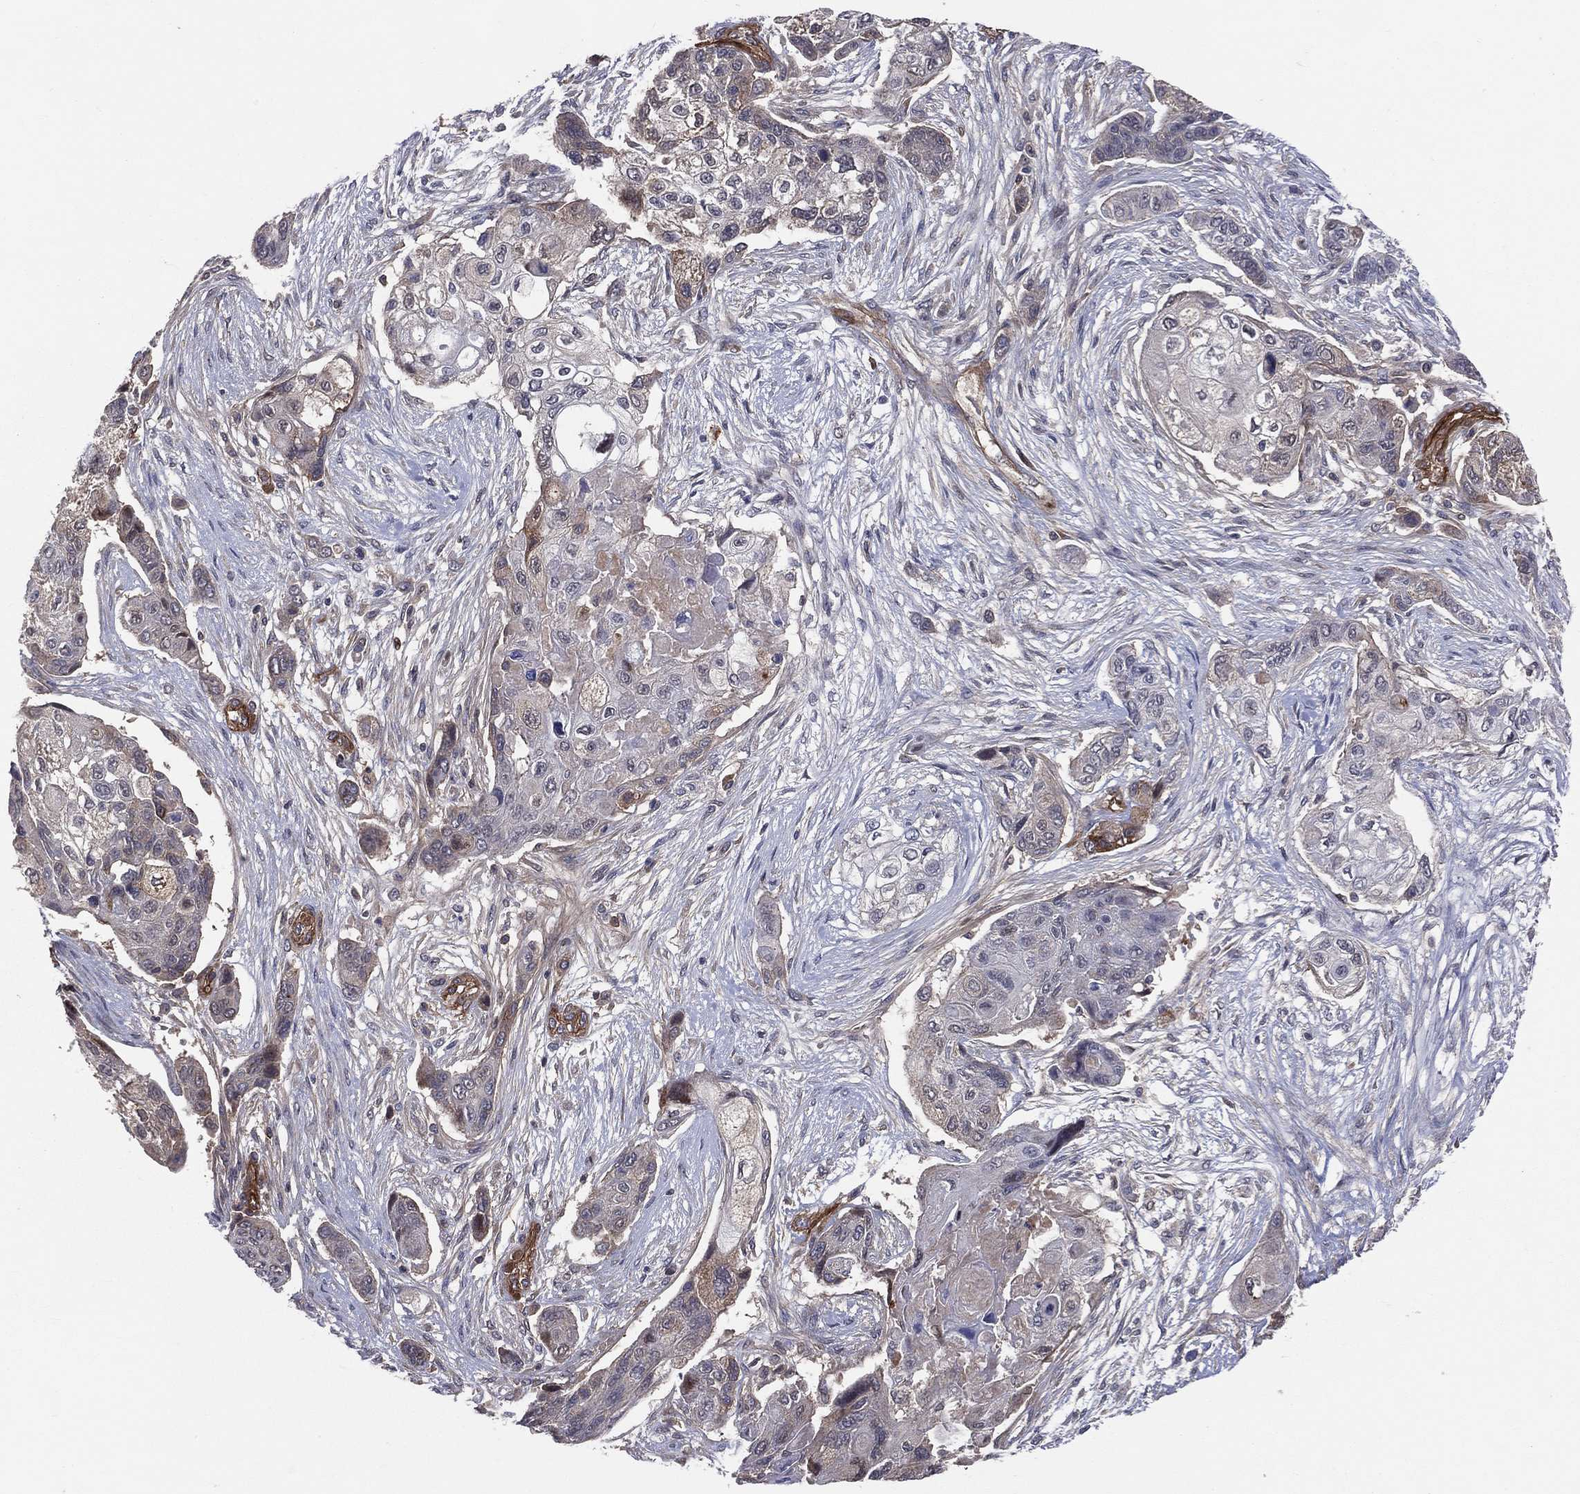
{"staining": {"intensity": "weak", "quantity": "<25%", "location": "cytoplasmic/membranous"}, "tissue": "lung cancer", "cell_type": "Tumor cells", "image_type": "cancer", "snomed": [{"axis": "morphology", "description": "Squamous cell carcinoma, NOS"}, {"axis": "topography", "description": "Lung"}], "caption": "High magnification brightfield microscopy of lung squamous cell carcinoma stained with DAB (3,3'-diaminobenzidine) (brown) and counterstained with hematoxylin (blue): tumor cells show no significant positivity.", "gene": "ENTPD1", "patient": {"sex": "male", "age": 69}}